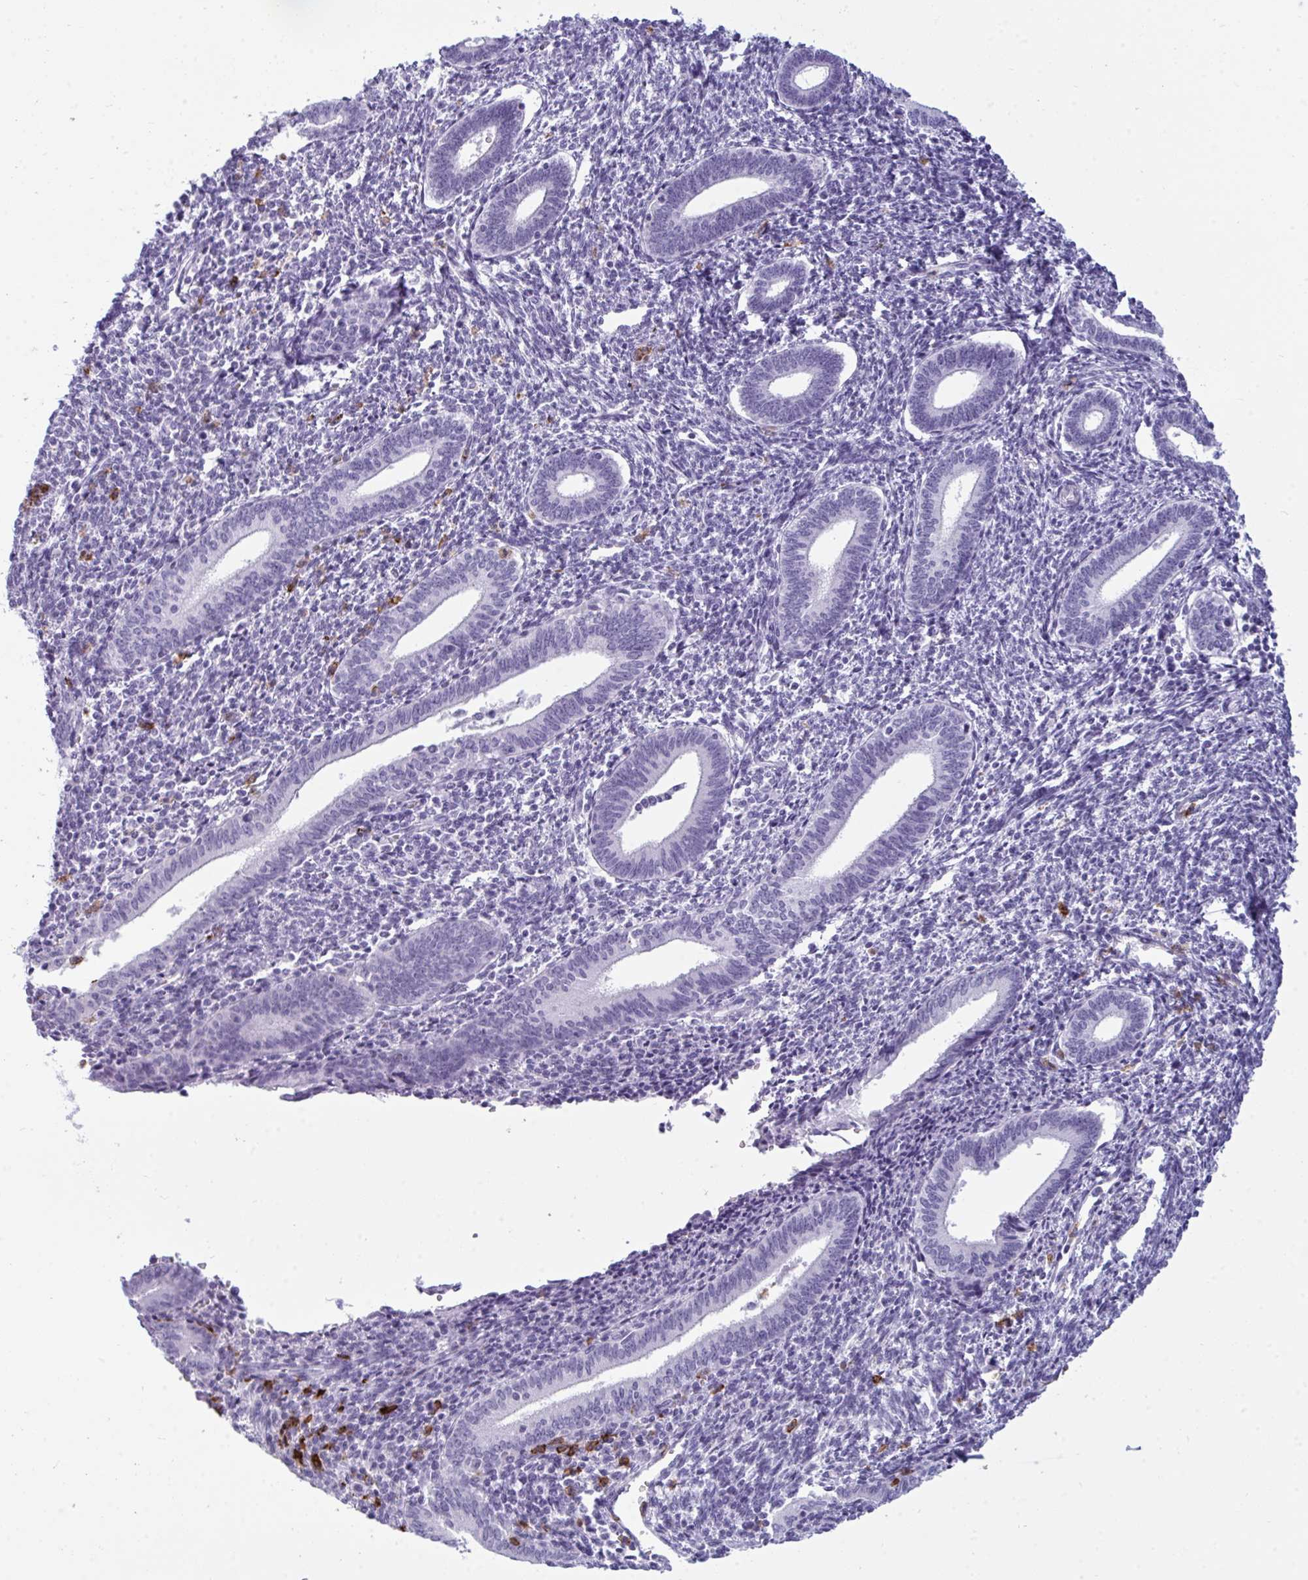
{"staining": {"intensity": "negative", "quantity": "none", "location": "none"}, "tissue": "endometrium", "cell_type": "Cells in endometrial stroma", "image_type": "normal", "snomed": [{"axis": "morphology", "description": "Normal tissue, NOS"}, {"axis": "topography", "description": "Endometrium"}], "caption": "The image reveals no staining of cells in endometrial stroma in benign endometrium.", "gene": "ARHGAP42", "patient": {"sex": "female", "age": 41}}